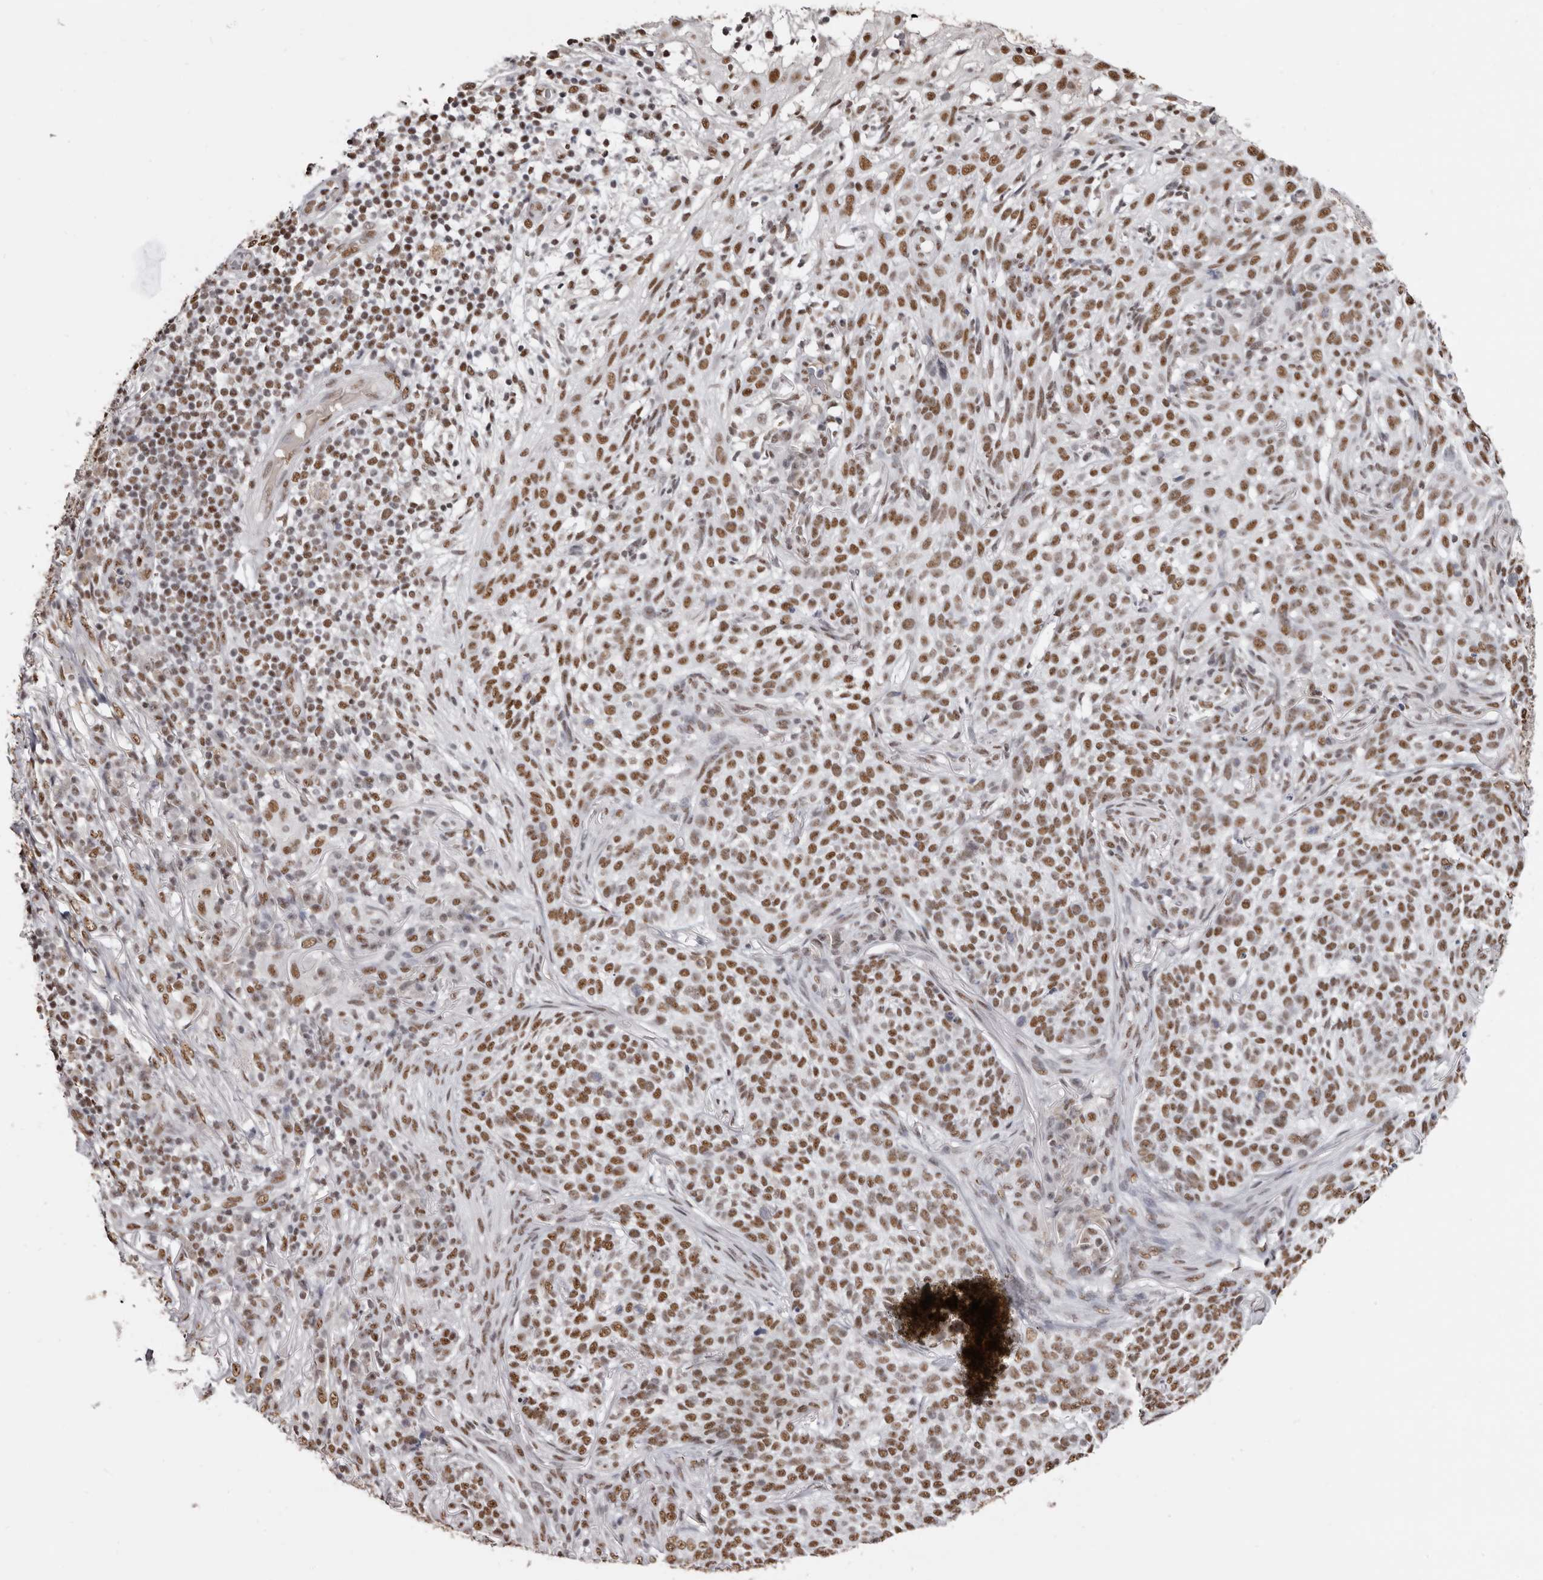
{"staining": {"intensity": "moderate", "quantity": ">75%", "location": "nuclear"}, "tissue": "skin cancer", "cell_type": "Tumor cells", "image_type": "cancer", "snomed": [{"axis": "morphology", "description": "Basal cell carcinoma"}, {"axis": "topography", "description": "Skin"}], "caption": "Skin basal cell carcinoma stained with immunohistochemistry (IHC) reveals moderate nuclear expression in about >75% of tumor cells.", "gene": "SCAF4", "patient": {"sex": "female", "age": 64}}